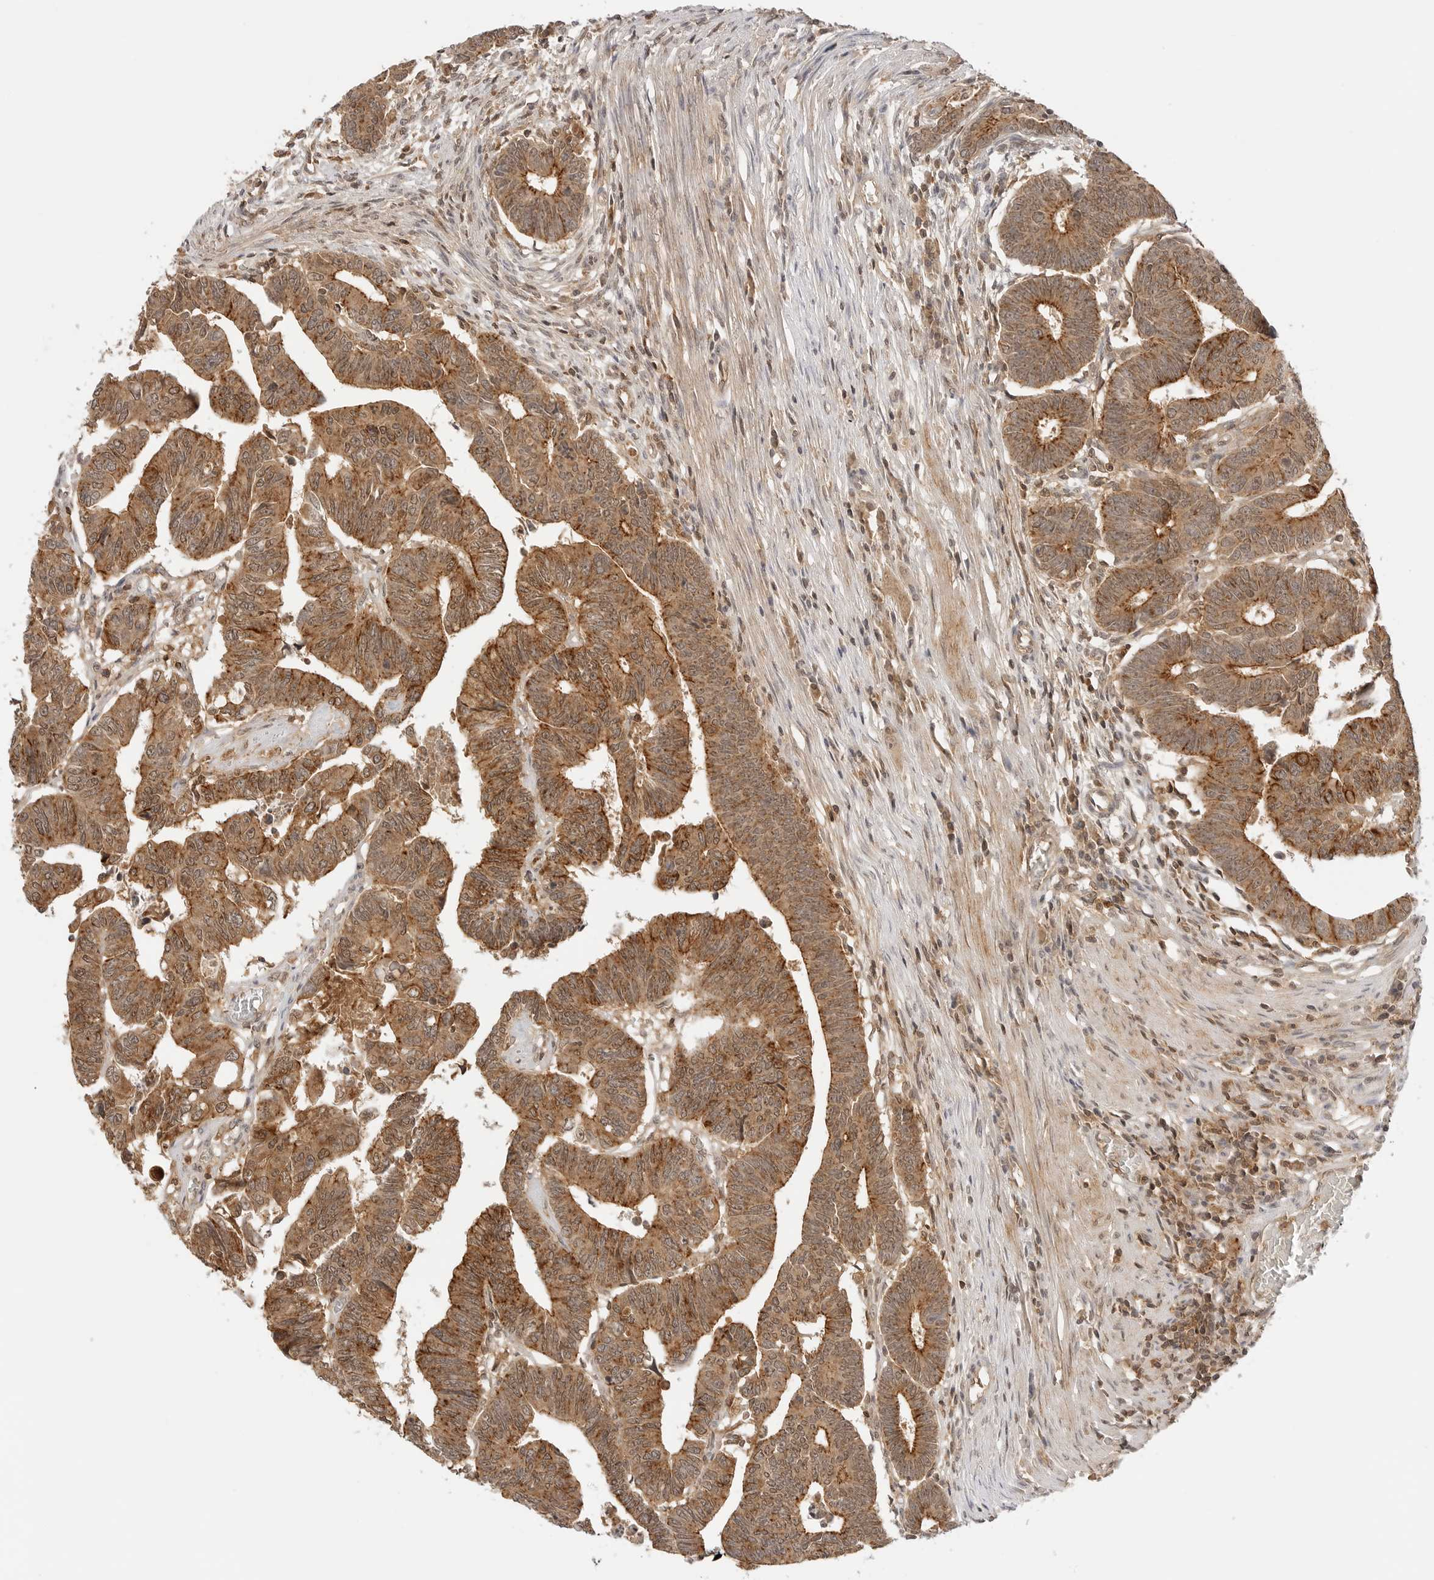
{"staining": {"intensity": "moderate", "quantity": ">75%", "location": "cytoplasmic/membranous"}, "tissue": "colorectal cancer", "cell_type": "Tumor cells", "image_type": "cancer", "snomed": [{"axis": "morphology", "description": "Adenocarcinoma, NOS"}, {"axis": "topography", "description": "Rectum"}], "caption": "Brown immunohistochemical staining in colorectal adenocarcinoma shows moderate cytoplasmic/membranous positivity in approximately >75% of tumor cells. (Stains: DAB (3,3'-diaminobenzidine) in brown, nuclei in blue, Microscopy: brightfield microscopy at high magnification).", "gene": "EPHA1", "patient": {"sex": "female", "age": 65}}